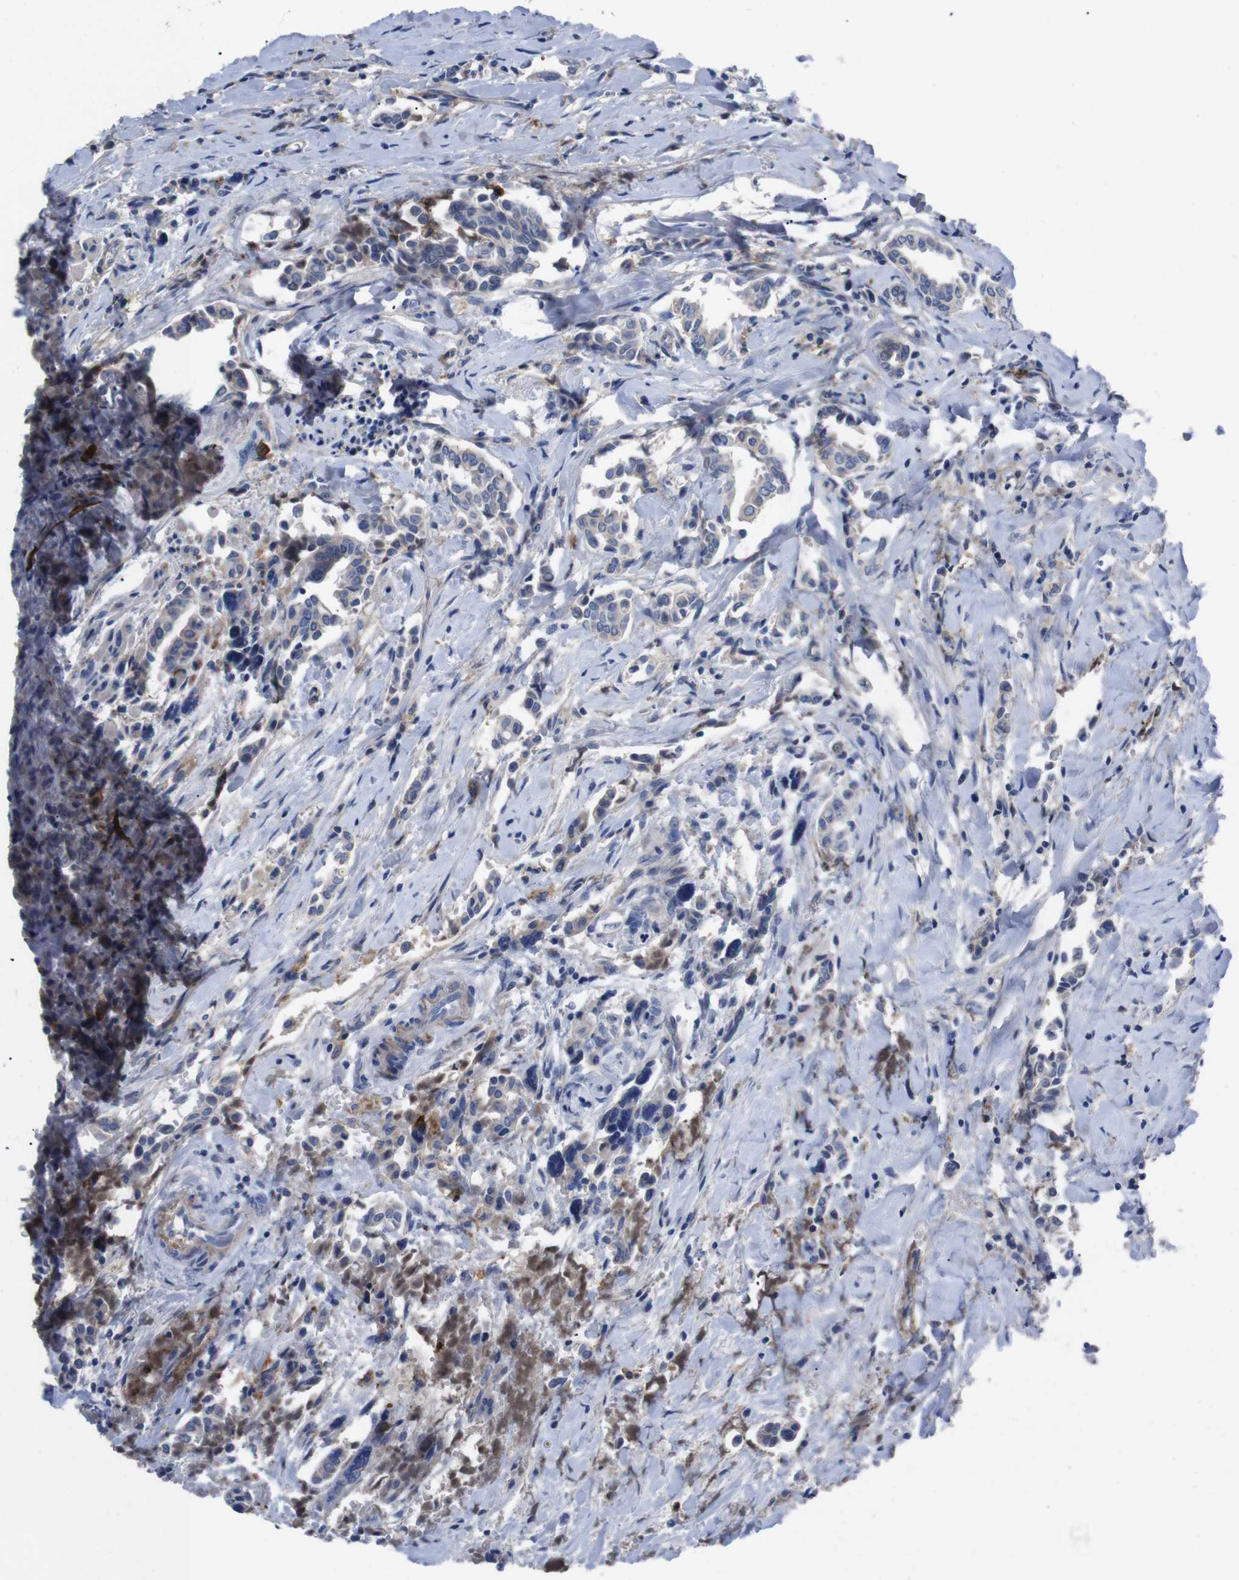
{"staining": {"intensity": "negative", "quantity": "none", "location": "none"}, "tissue": "head and neck cancer", "cell_type": "Tumor cells", "image_type": "cancer", "snomed": [{"axis": "morphology", "description": "Adenocarcinoma, NOS"}, {"axis": "topography", "description": "Salivary gland"}, {"axis": "topography", "description": "Head-Neck"}], "caption": "Image shows no protein expression in tumor cells of head and neck cancer (adenocarcinoma) tissue.", "gene": "C5AR1", "patient": {"sex": "female", "age": 59}}